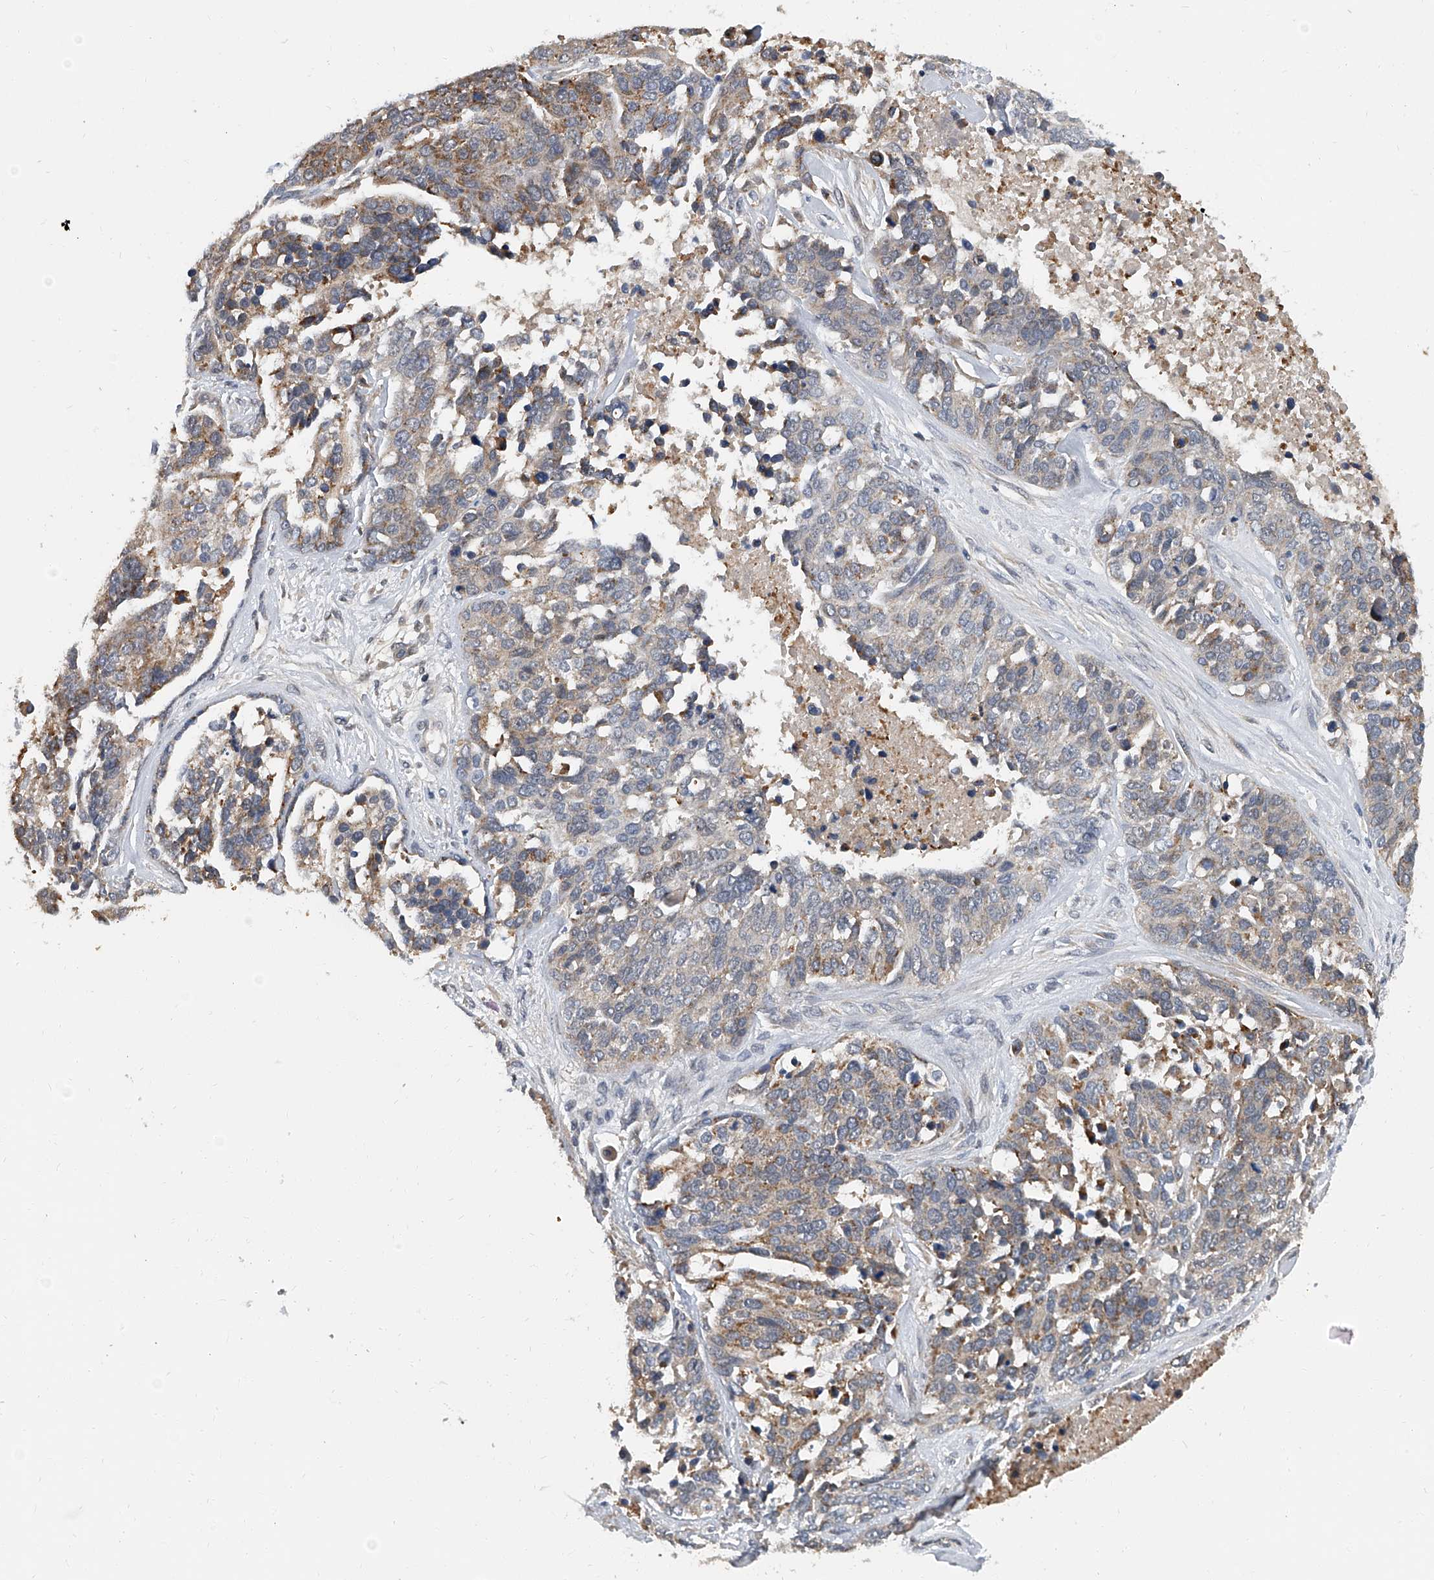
{"staining": {"intensity": "moderate", "quantity": "<25%", "location": "cytoplasmic/membranous"}, "tissue": "ovarian cancer", "cell_type": "Tumor cells", "image_type": "cancer", "snomed": [{"axis": "morphology", "description": "Cystadenocarcinoma, serous, NOS"}, {"axis": "topography", "description": "Ovary"}], "caption": "Immunohistochemical staining of human ovarian cancer (serous cystadenocarcinoma) reveals moderate cytoplasmic/membranous protein staining in approximately <25% of tumor cells. (IHC, brightfield microscopy, high magnification).", "gene": "CD200", "patient": {"sex": "female", "age": 44}}